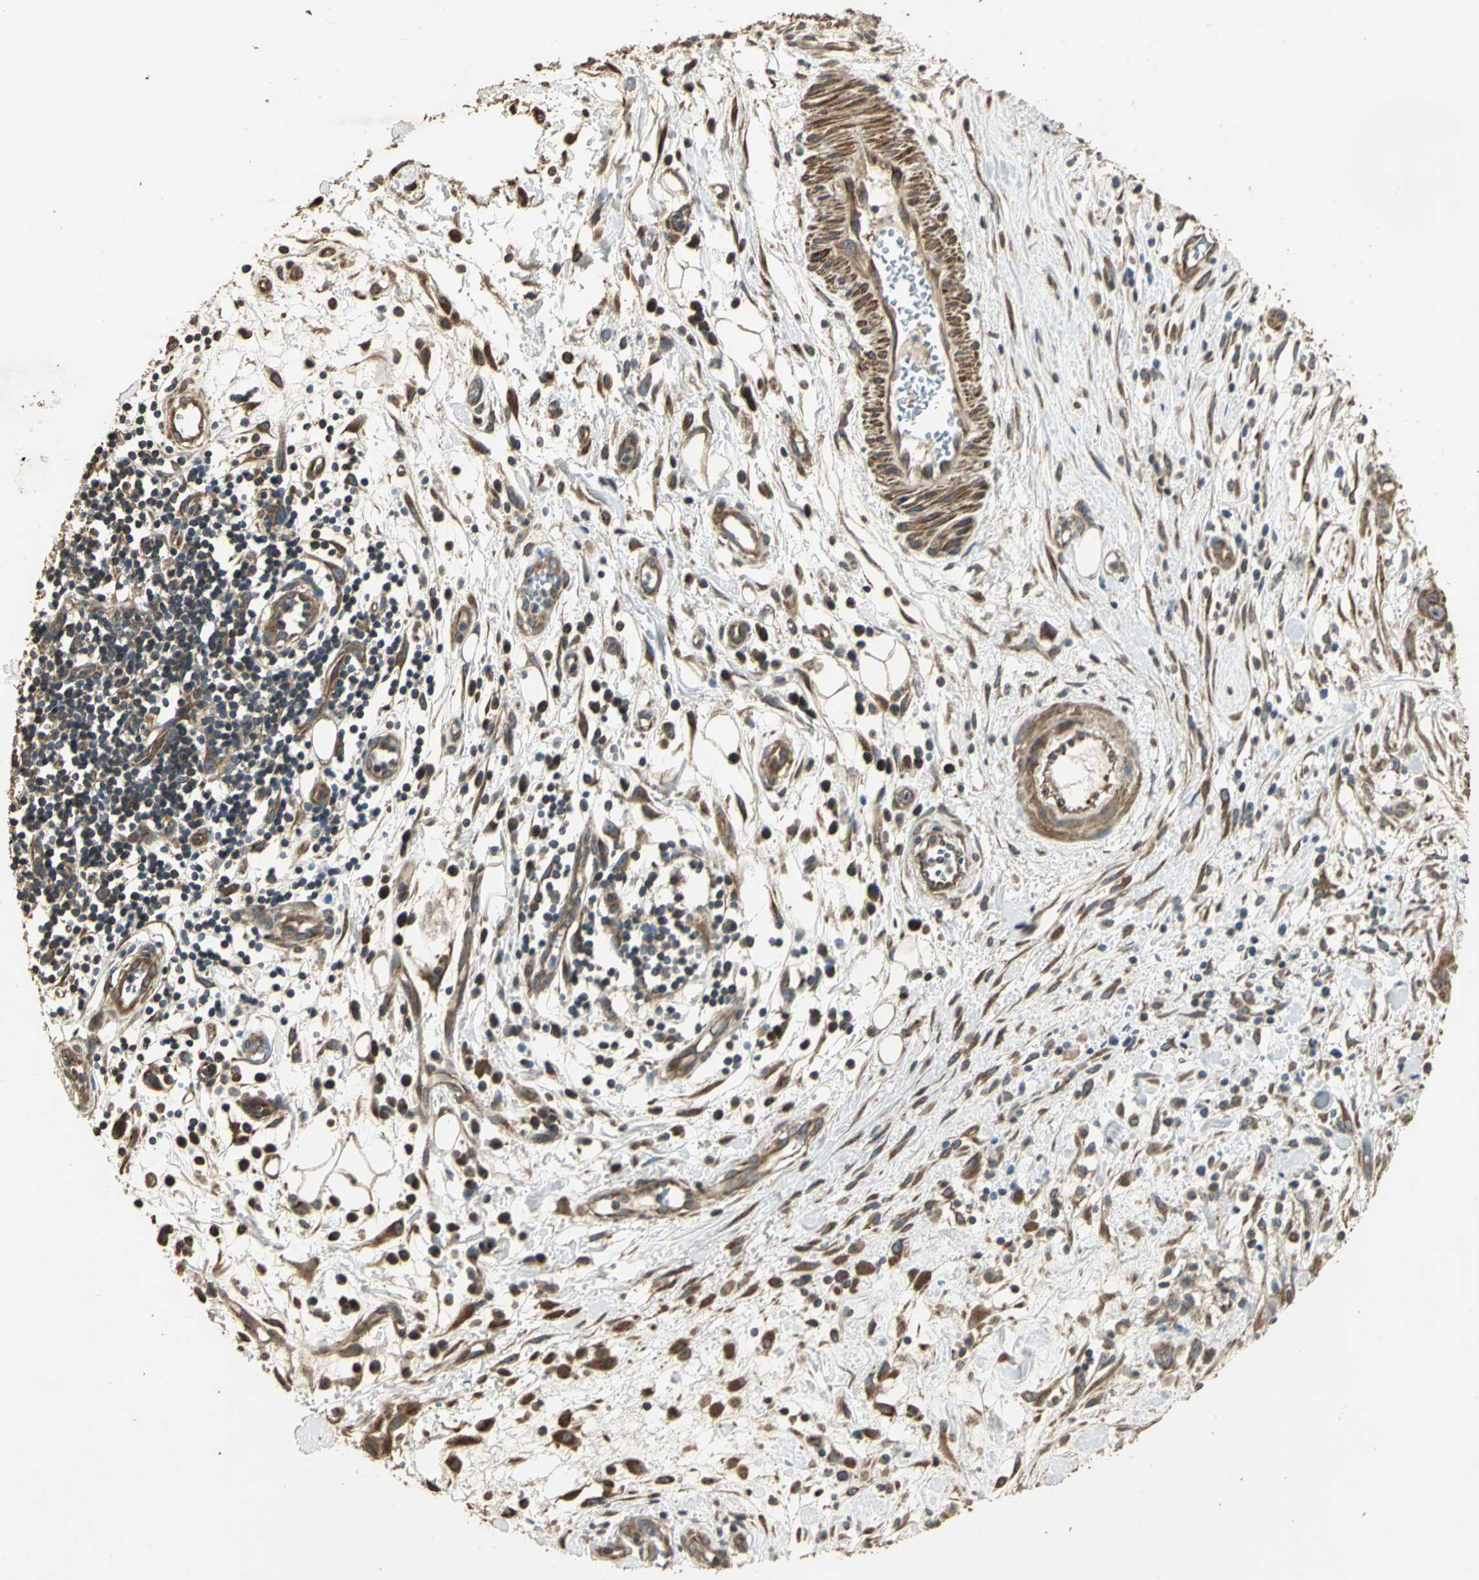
{"staining": {"intensity": "moderate", "quantity": ">75%", "location": "cytoplasmic/membranous"}, "tissue": "pancreatic cancer", "cell_type": "Tumor cells", "image_type": "cancer", "snomed": [{"axis": "morphology", "description": "Adenocarcinoma, NOS"}, {"axis": "topography", "description": "Pancreas"}], "caption": "Pancreatic adenocarcinoma stained with immunohistochemistry (IHC) exhibits moderate cytoplasmic/membranous staining in approximately >75% of tumor cells. (IHC, brightfield microscopy, high magnification).", "gene": "KANK1", "patient": {"sex": "female", "age": 60}}